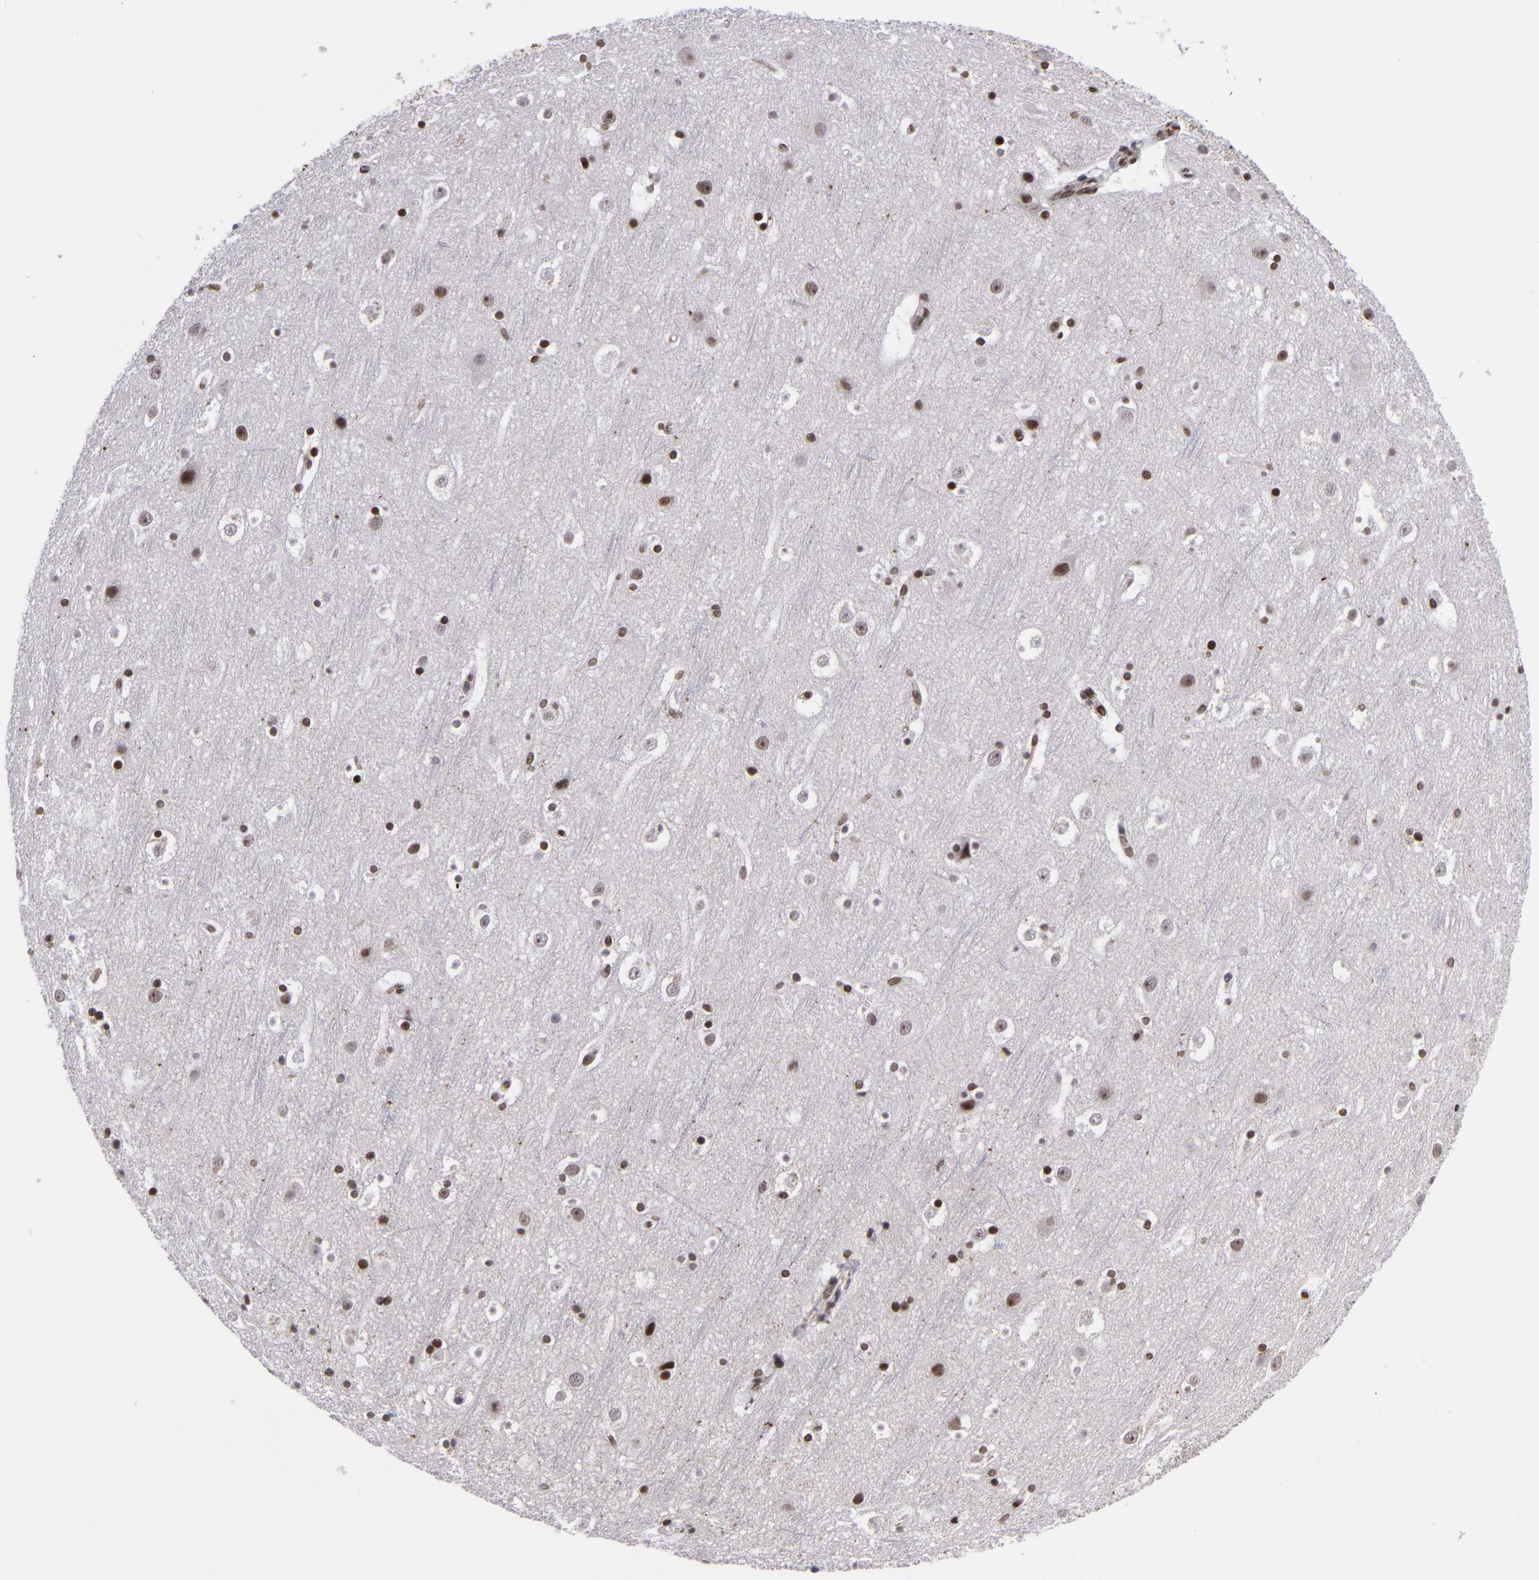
{"staining": {"intensity": "negative", "quantity": "none", "location": "none"}, "tissue": "cerebral cortex", "cell_type": "Endothelial cells", "image_type": "normal", "snomed": [{"axis": "morphology", "description": "Normal tissue, NOS"}, {"axis": "topography", "description": "Cerebral cortex"}], "caption": "Immunohistochemistry (IHC) of normal human cerebral cortex exhibits no positivity in endothelial cells.", "gene": "CTNNB1", "patient": {"sex": "male", "age": 45}}